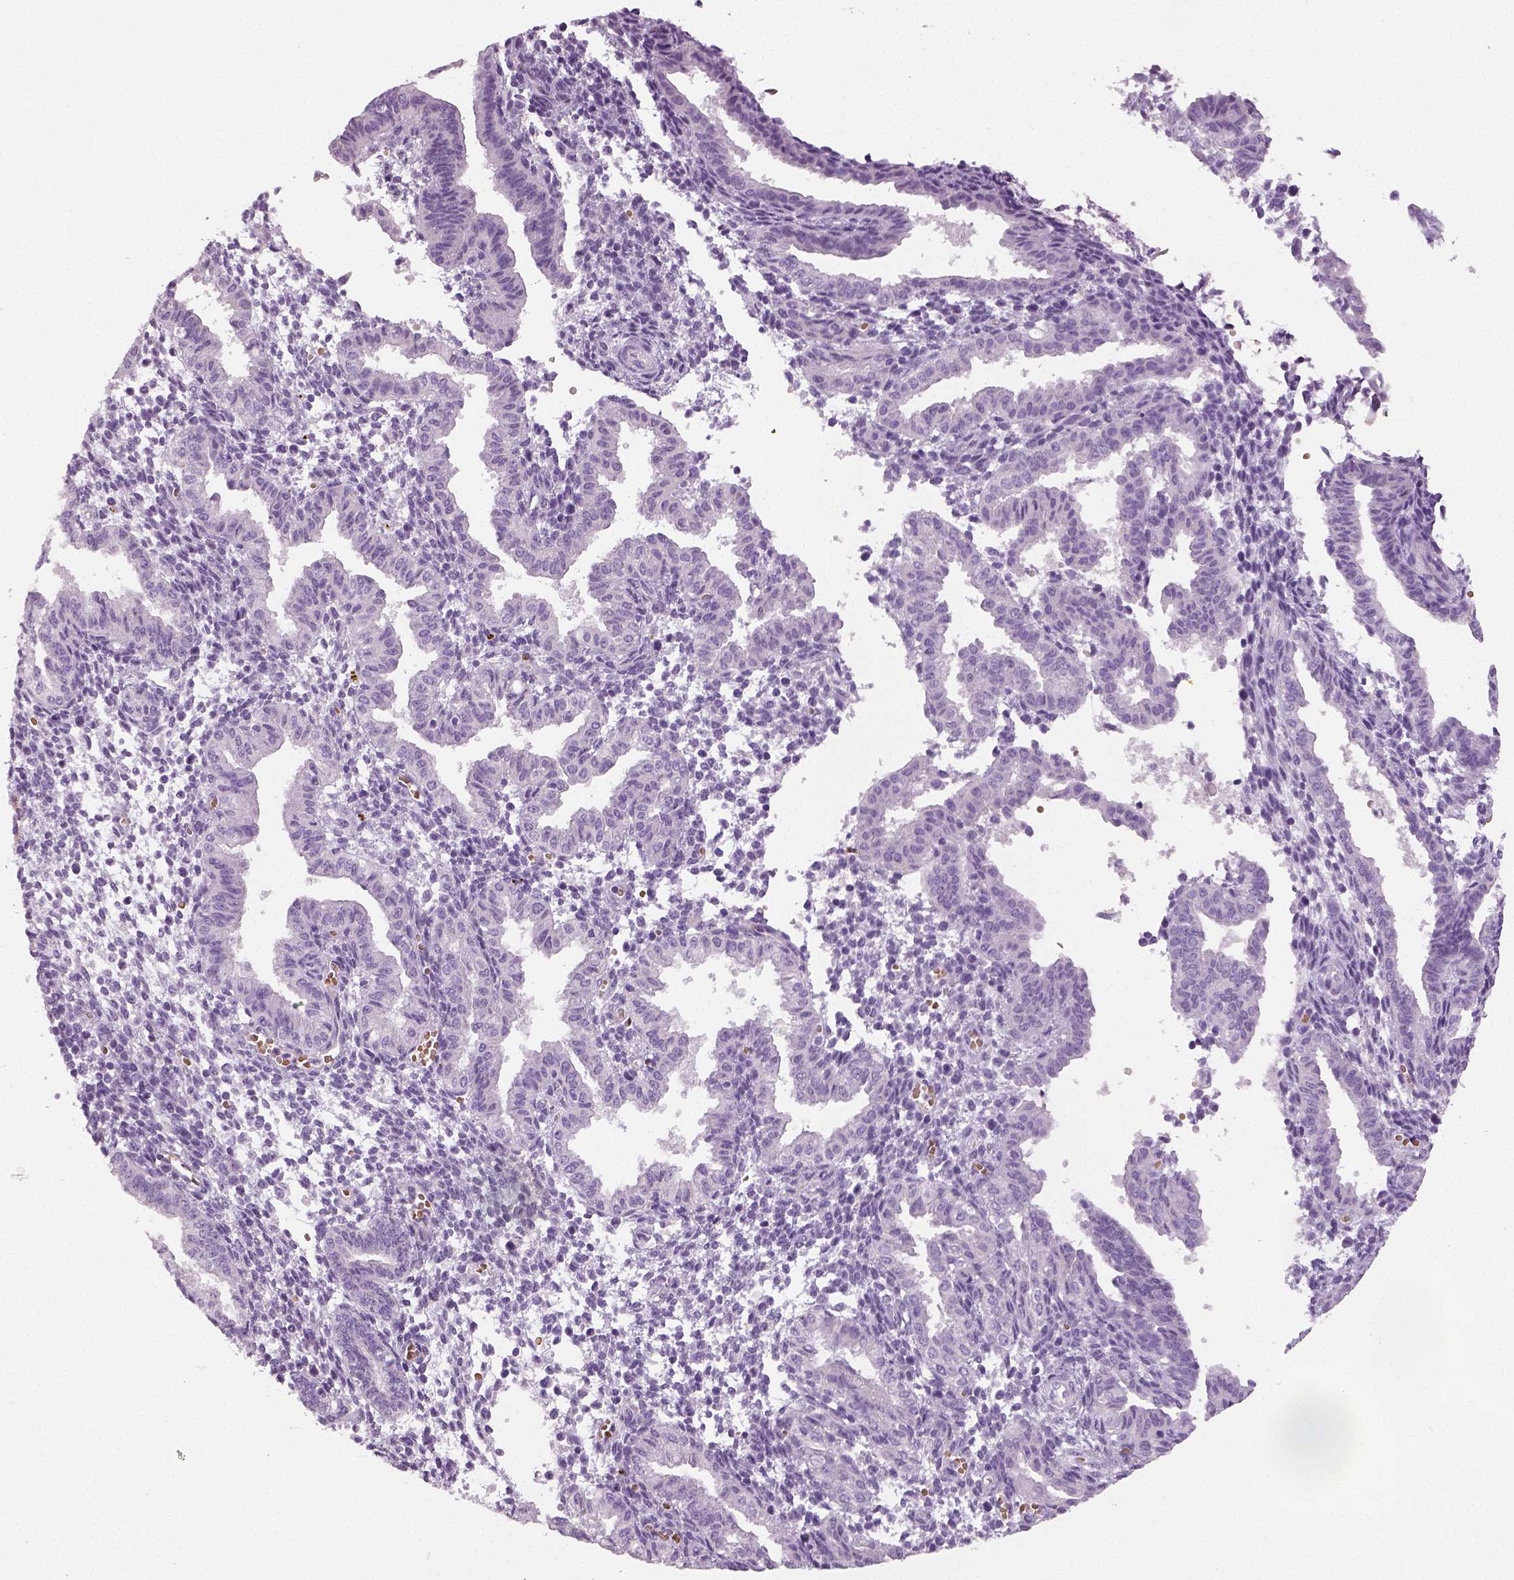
{"staining": {"intensity": "negative", "quantity": "none", "location": "none"}, "tissue": "endometrium", "cell_type": "Cells in endometrial stroma", "image_type": "normal", "snomed": [{"axis": "morphology", "description": "Normal tissue, NOS"}, {"axis": "topography", "description": "Endometrium"}], "caption": "This is a histopathology image of immunohistochemistry (IHC) staining of benign endometrium, which shows no expression in cells in endometrial stroma.", "gene": "ENSG00000250349", "patient": {"sex": "female", "age": 37}}